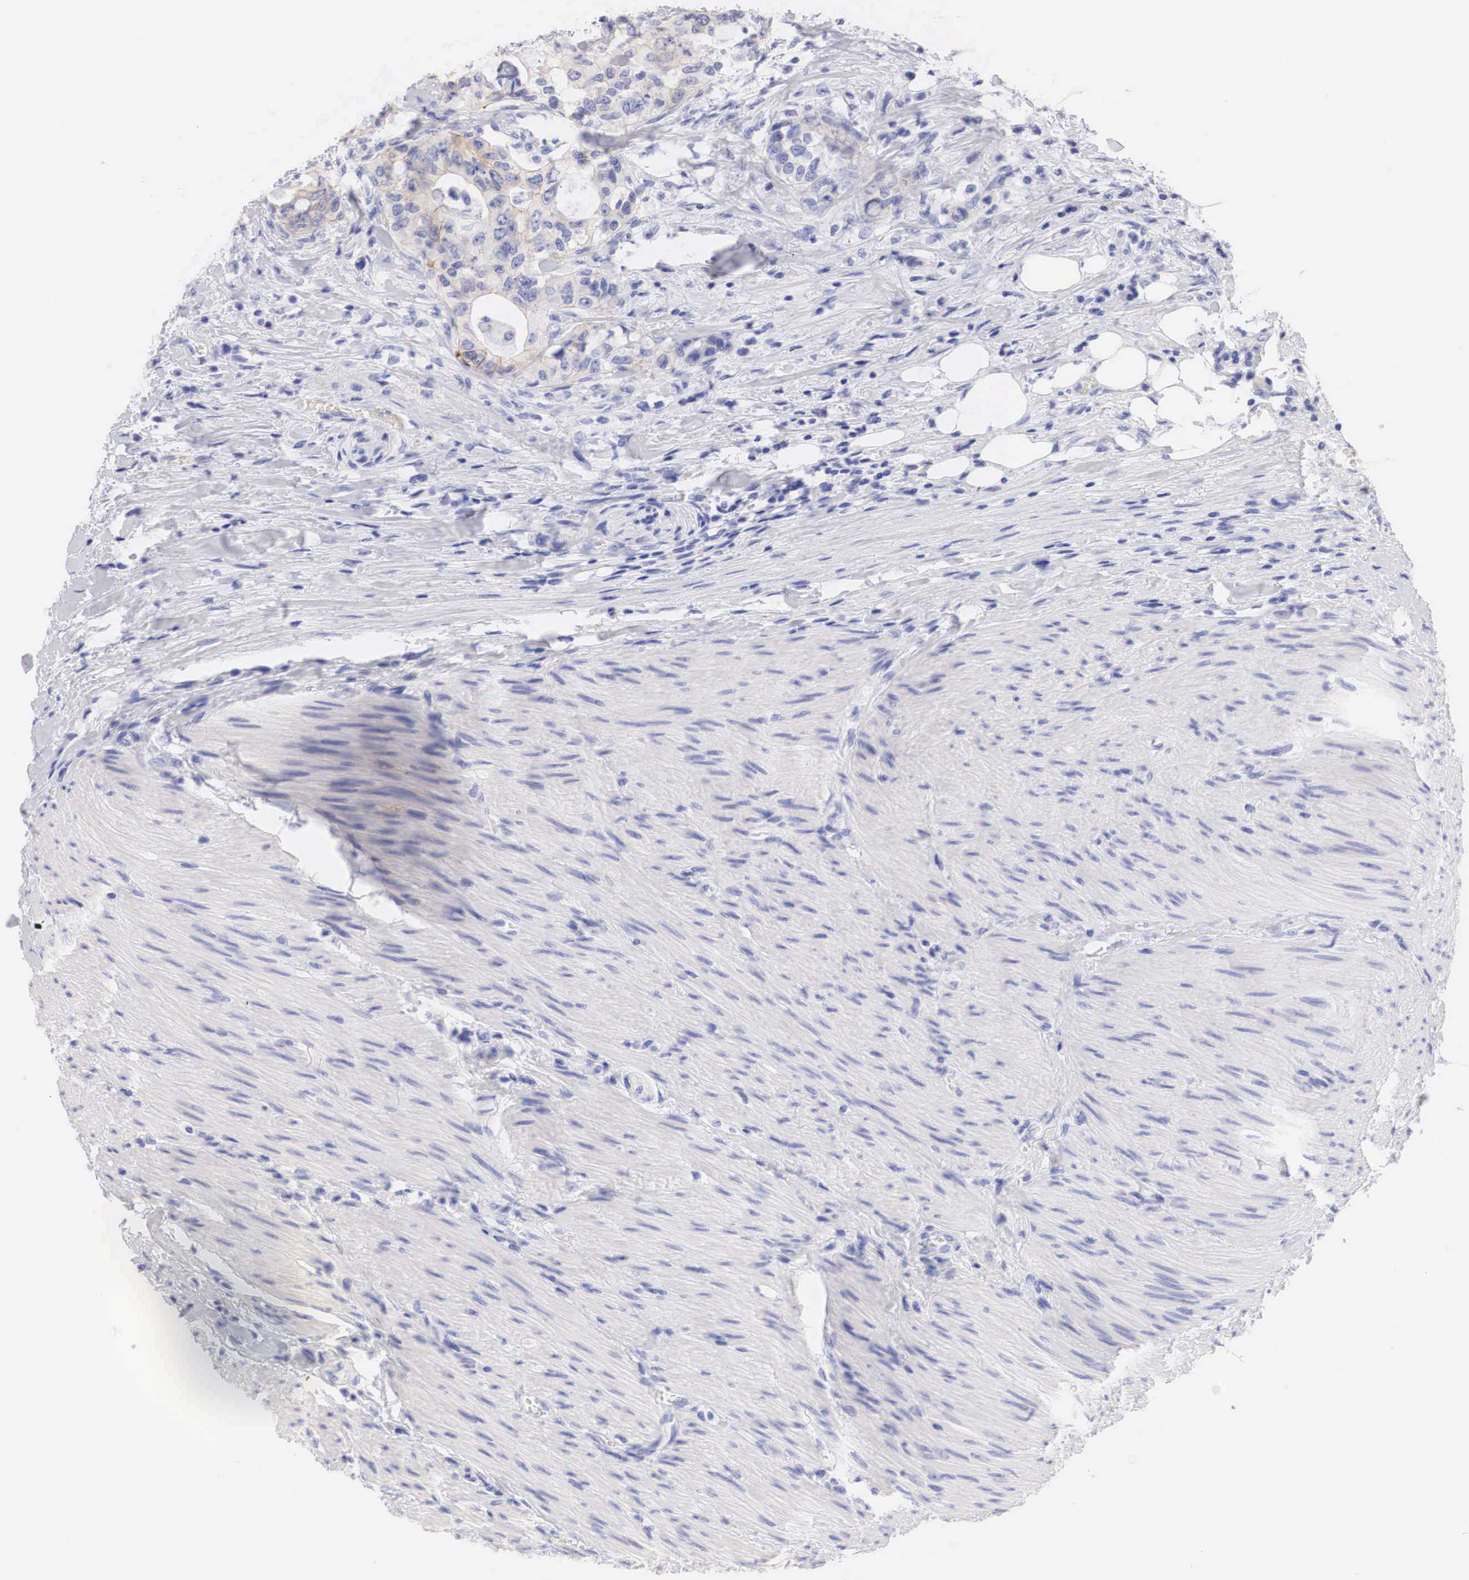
{"staining": {"intensity": "weak", "quantity": "<25%", "location": "cytoplasmic/membranous"}, "tissue": "colorectal cancer", "cell_type": "Tumor cells", "image_type": "cancer", "snomed": [{"axis": "morphology", "description": "Adenocarcinoma, NOS"}, {"axis": "topography", "description": "Rectum"}], "caption": "High power microscopy image of an immunohistochemistry histopathology image of colorectal cancer, revealing no significant expression in tumor cells.", "gene": "ERBB2", "patient": {"sex": "female", "age": 57}}